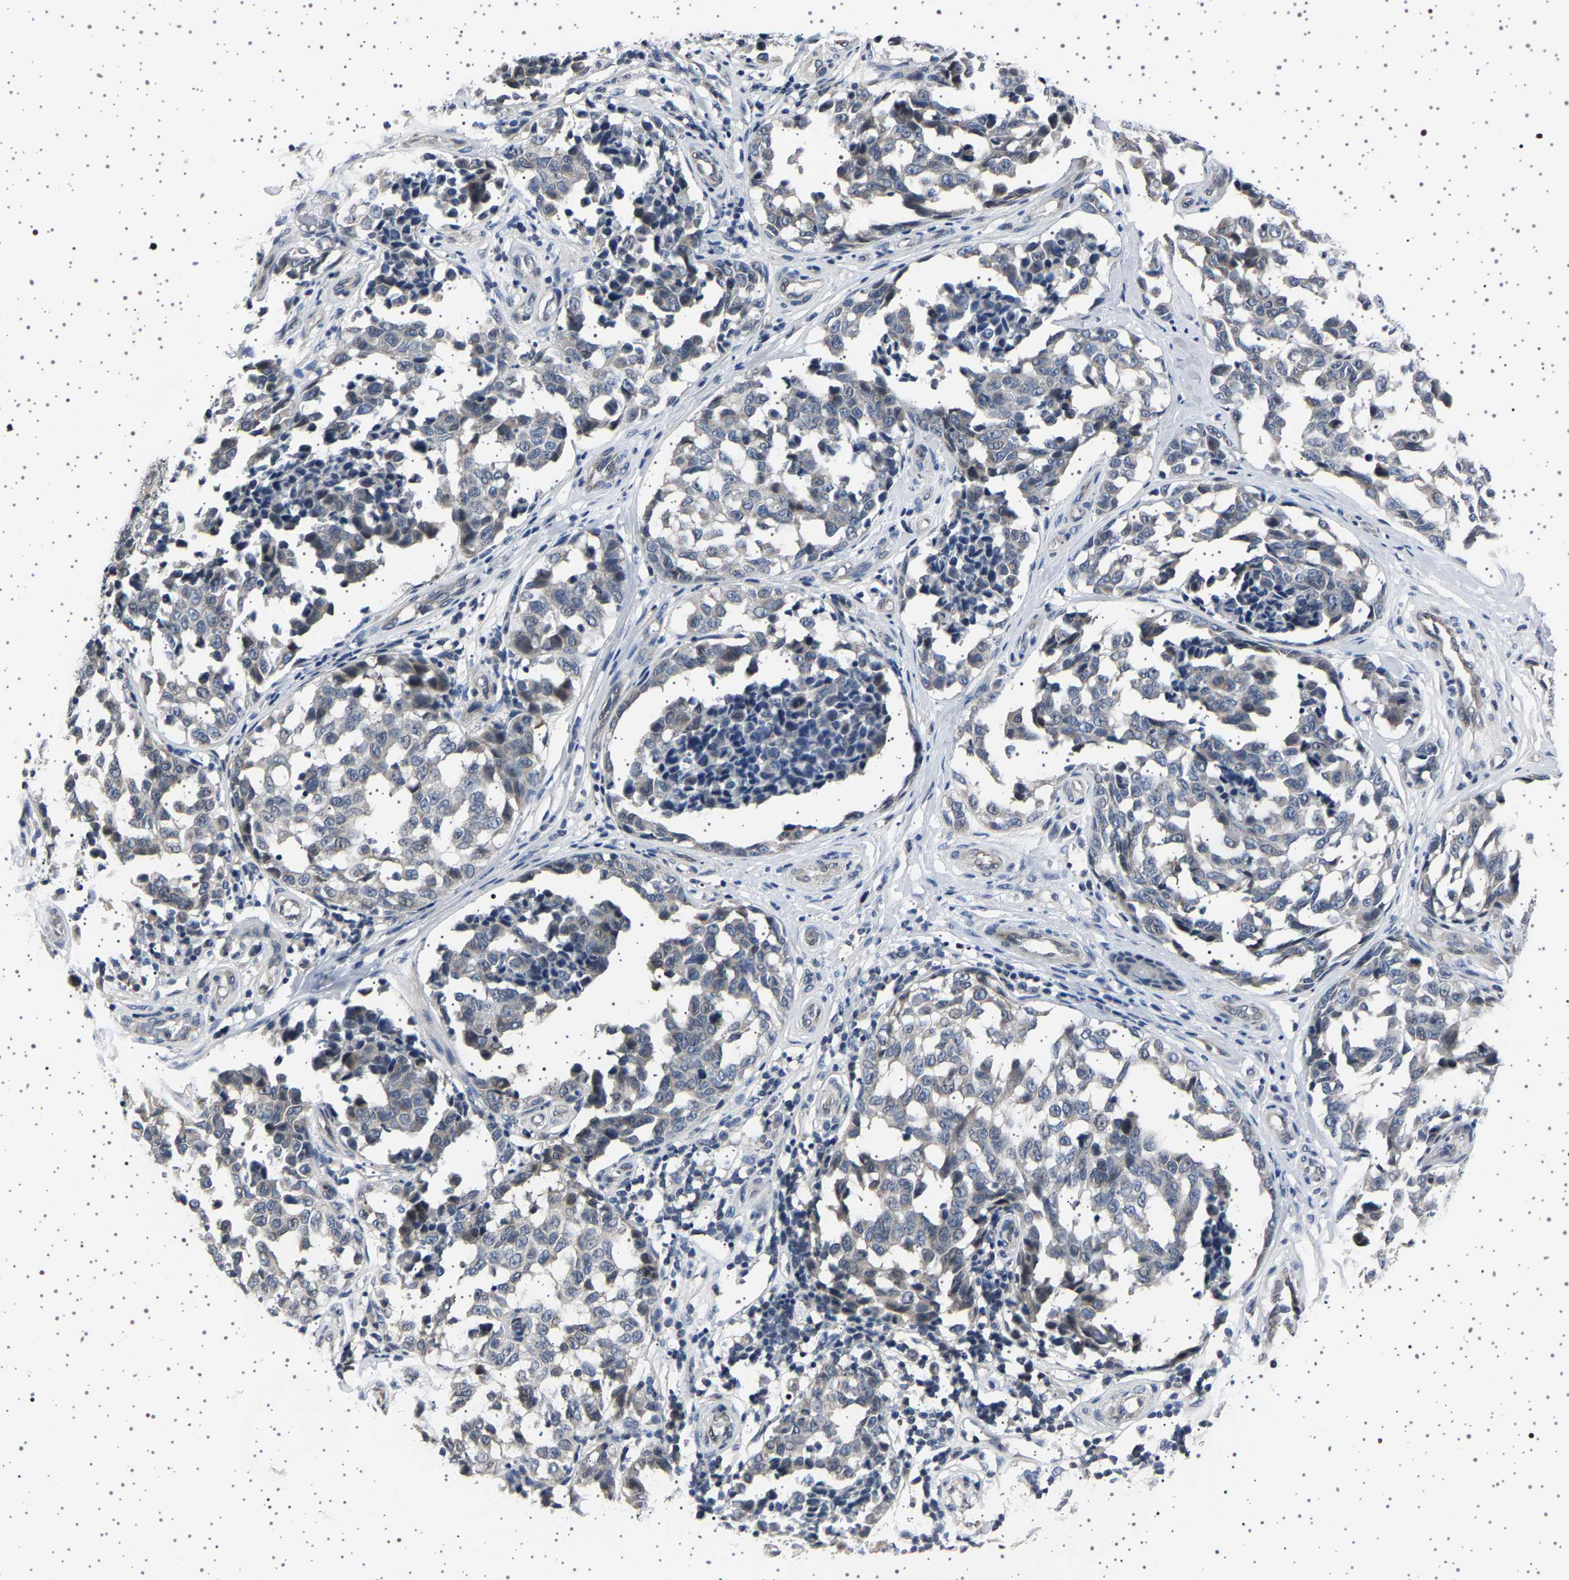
{"staining": {"intensity": "weak", "quantity": "<25%", "location": "cytoplasmic/membranous"}, "tissue": "melanoma", "cell_type": "Tumor cells", "image_type": "cancer", "snomed": [{"axis": "morphology", "description": "Malignant melanoma, NOS"}, {"axis": "topography", "description": "Skin"}], "caption": "Tumor cells are negative for protein expression in human malignant melanoma.", "gene": "IL10RB", "patient": {"sex": "female", "age": 64}}